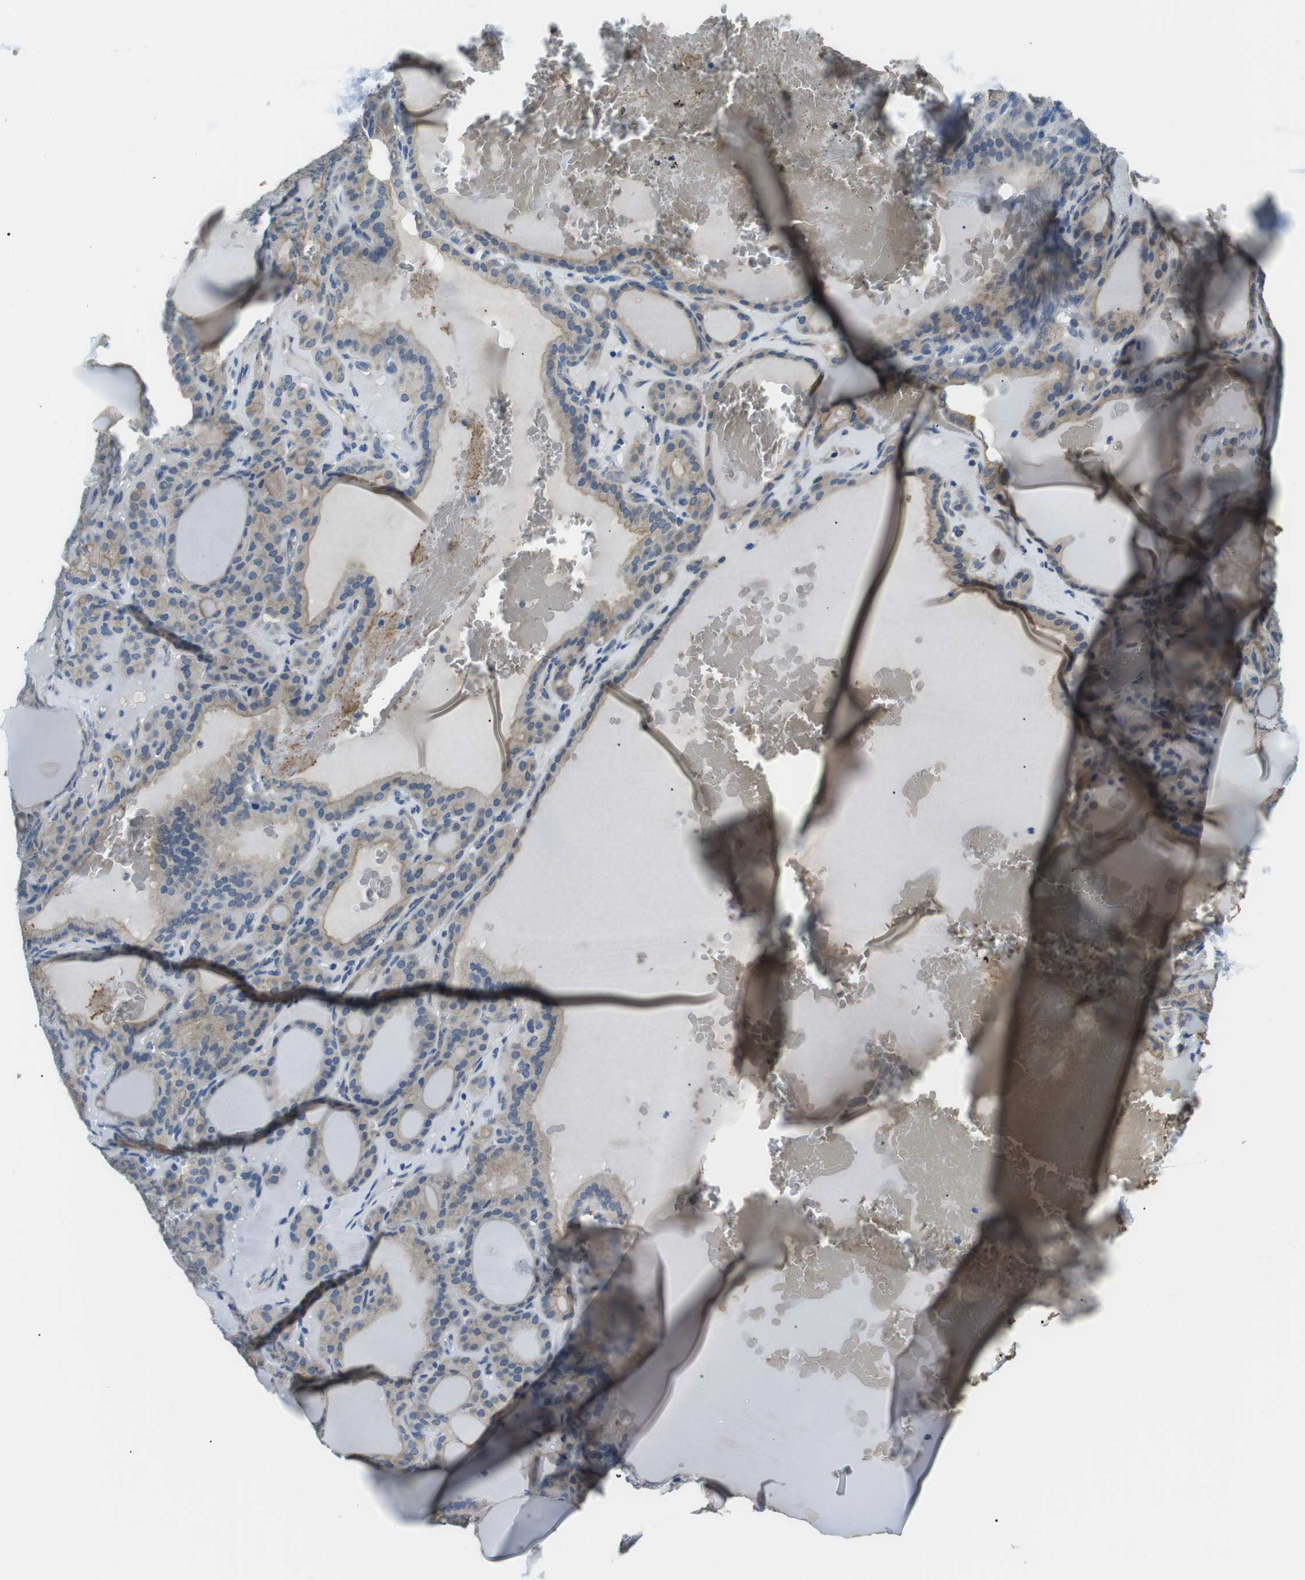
{"staining": {"intensity": "weak", "quantity": ">75%", "location": "cytoplasmic/membranous"}, "tissue": "thyroid gland", "cell_type": "Glandular cells", "image_type": "normal", "snomed": [{"axis": "morphology", "description": "Normal tissue, NOS"}, {"axis": "topography", "description": "Thyroid gland"}], "caption": "Thyroid gland was stained to show a protein in brown. There is low levels of weak cytoplasmic/membranous positivity in about >75% of glandular cells.", "gene": "WSCD1", "patient": {"sex": "female", "age": 28}}